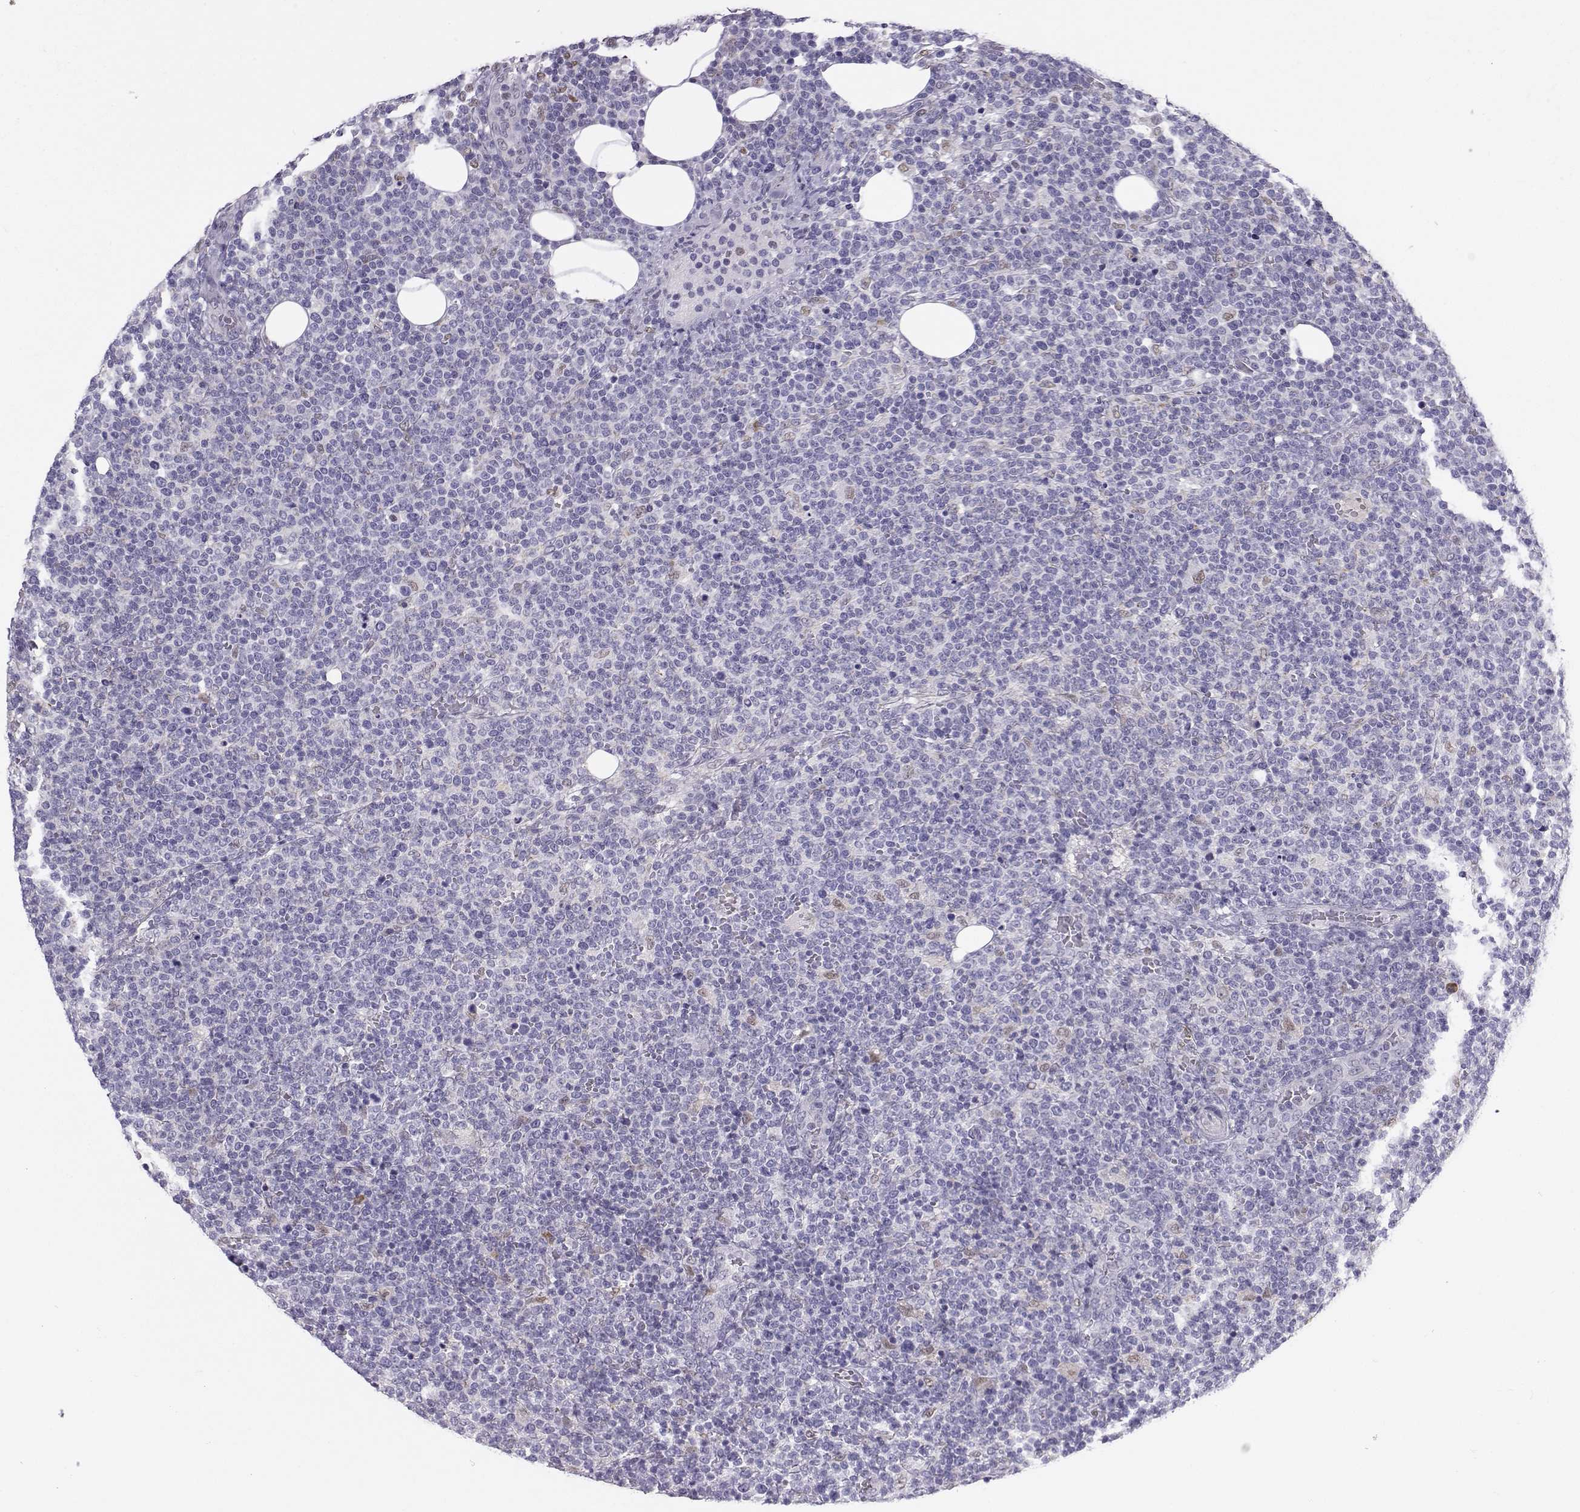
{"staining": {"intensity": "negative", "quantity": "none", "location": "none"}, "tissue": "lymphoma", "cell_type": "Tumor cells", "image_type": "cancer", "snomed": [{"axis": "morphology", "description": "Malignant lymphoma, non-Hodgkin's type, High grade"}, {"axis": "topography", "description": "Lymph node"}], "caption": "DAB immunohistochemical staining of lymphoma displays no significant expression in tumor cells. The staining is performed using DAB (3,3'-diaminobenzidine) brown chromogen with nuclei counter-stained in using hematoxylin.", "gene": "DCLK3", "patient": {"sex": "male", "age": 61}}